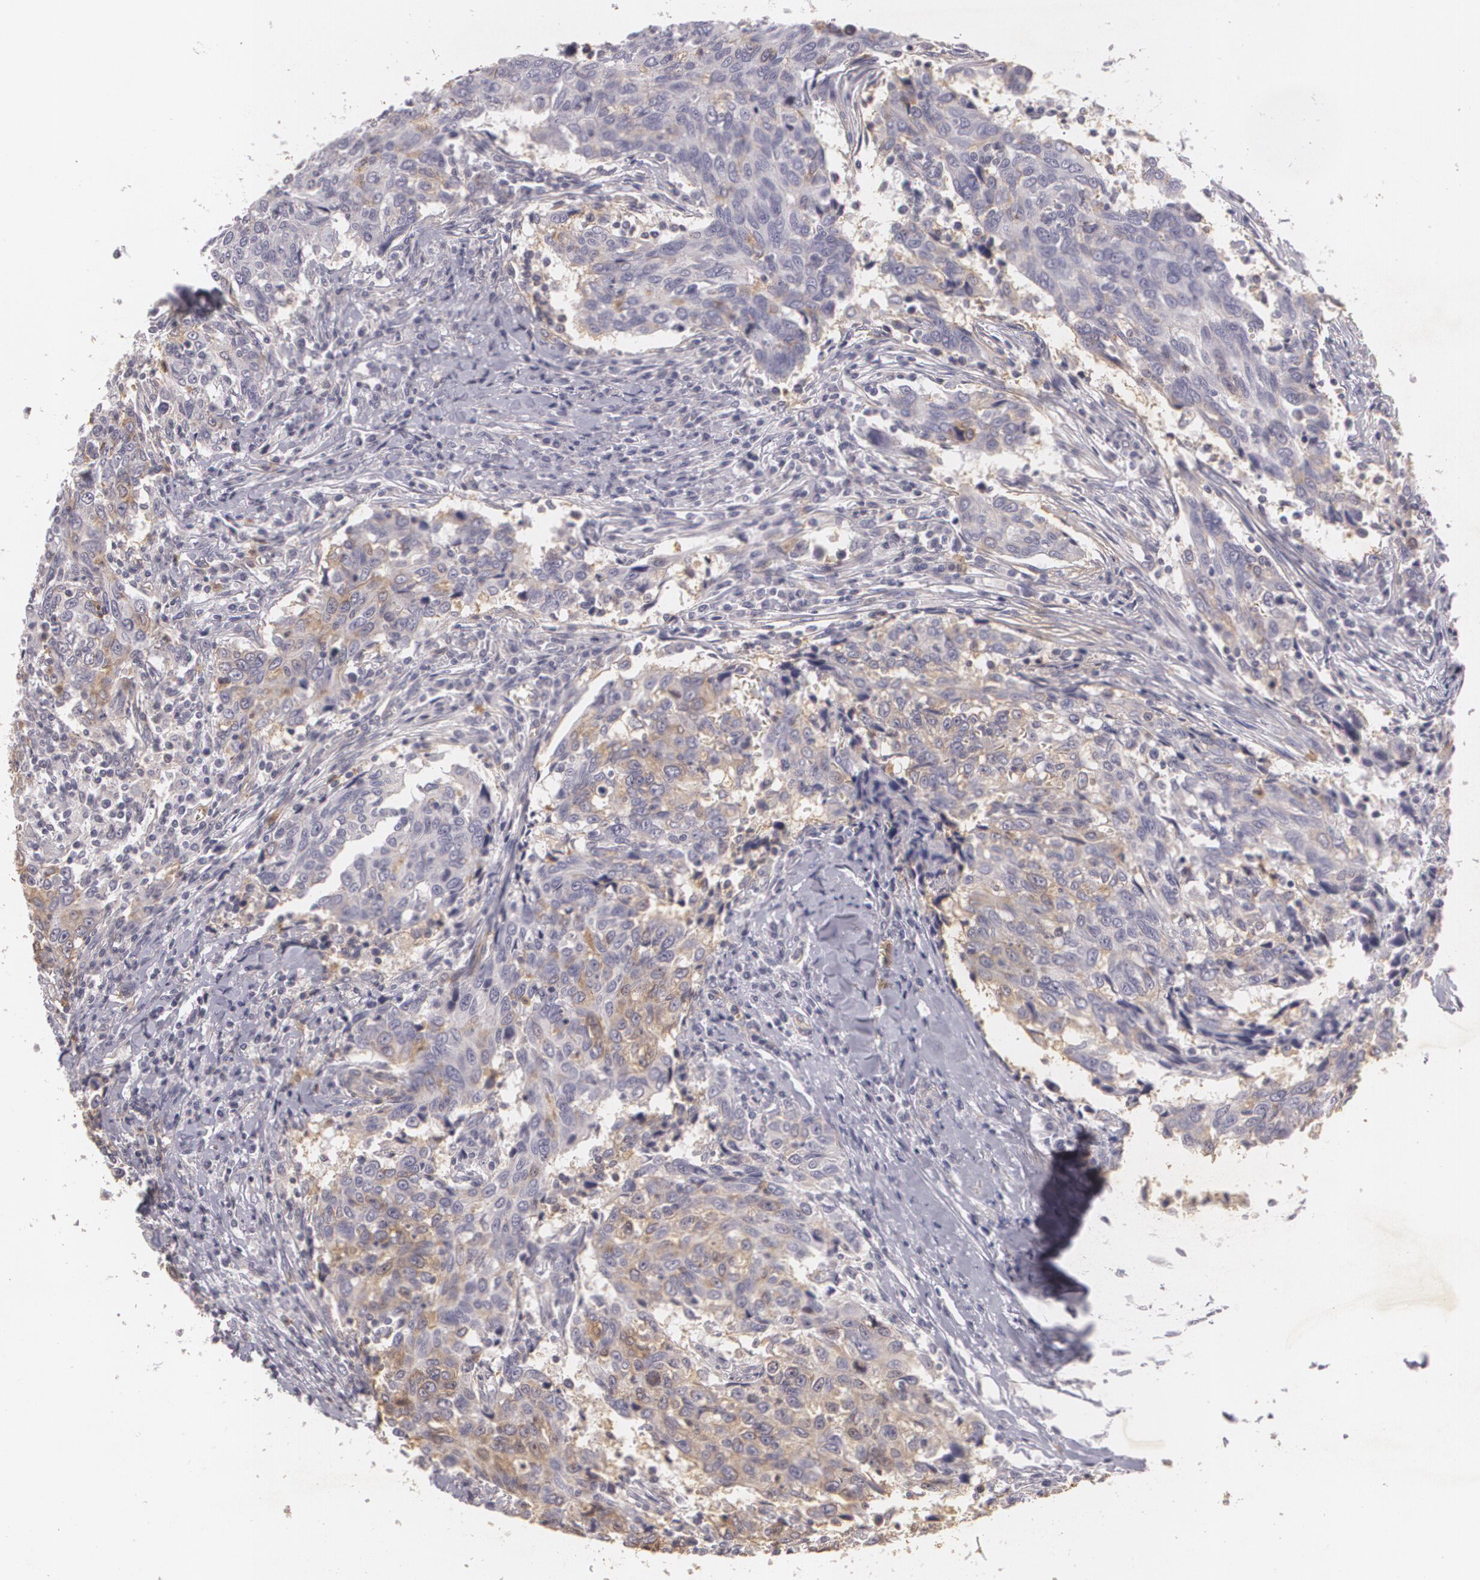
{"staining": {"intensity": "weak", "quantity": ">75%", "location": "cytoplasmic/membranous"}, "tissue": "breast cancer", "cell_type": "Tumor cells", "image_type": "cancer", "snomed": [{"axis": "morphology", "description": "Duct carcinoma"}, {"axis": "topography", "description": "Breast"}], "caption": "This micrograph exhibits breast intraductal carcinoma stained with immunohistochemistry to label a protein in brown. The cytoplasmic/membranous of tumor cells show weak positivity for the protein. Nuclei are counter-stained blue.", "gene": "KCNA4", "patient": {"sex": "female", "age": 50}}